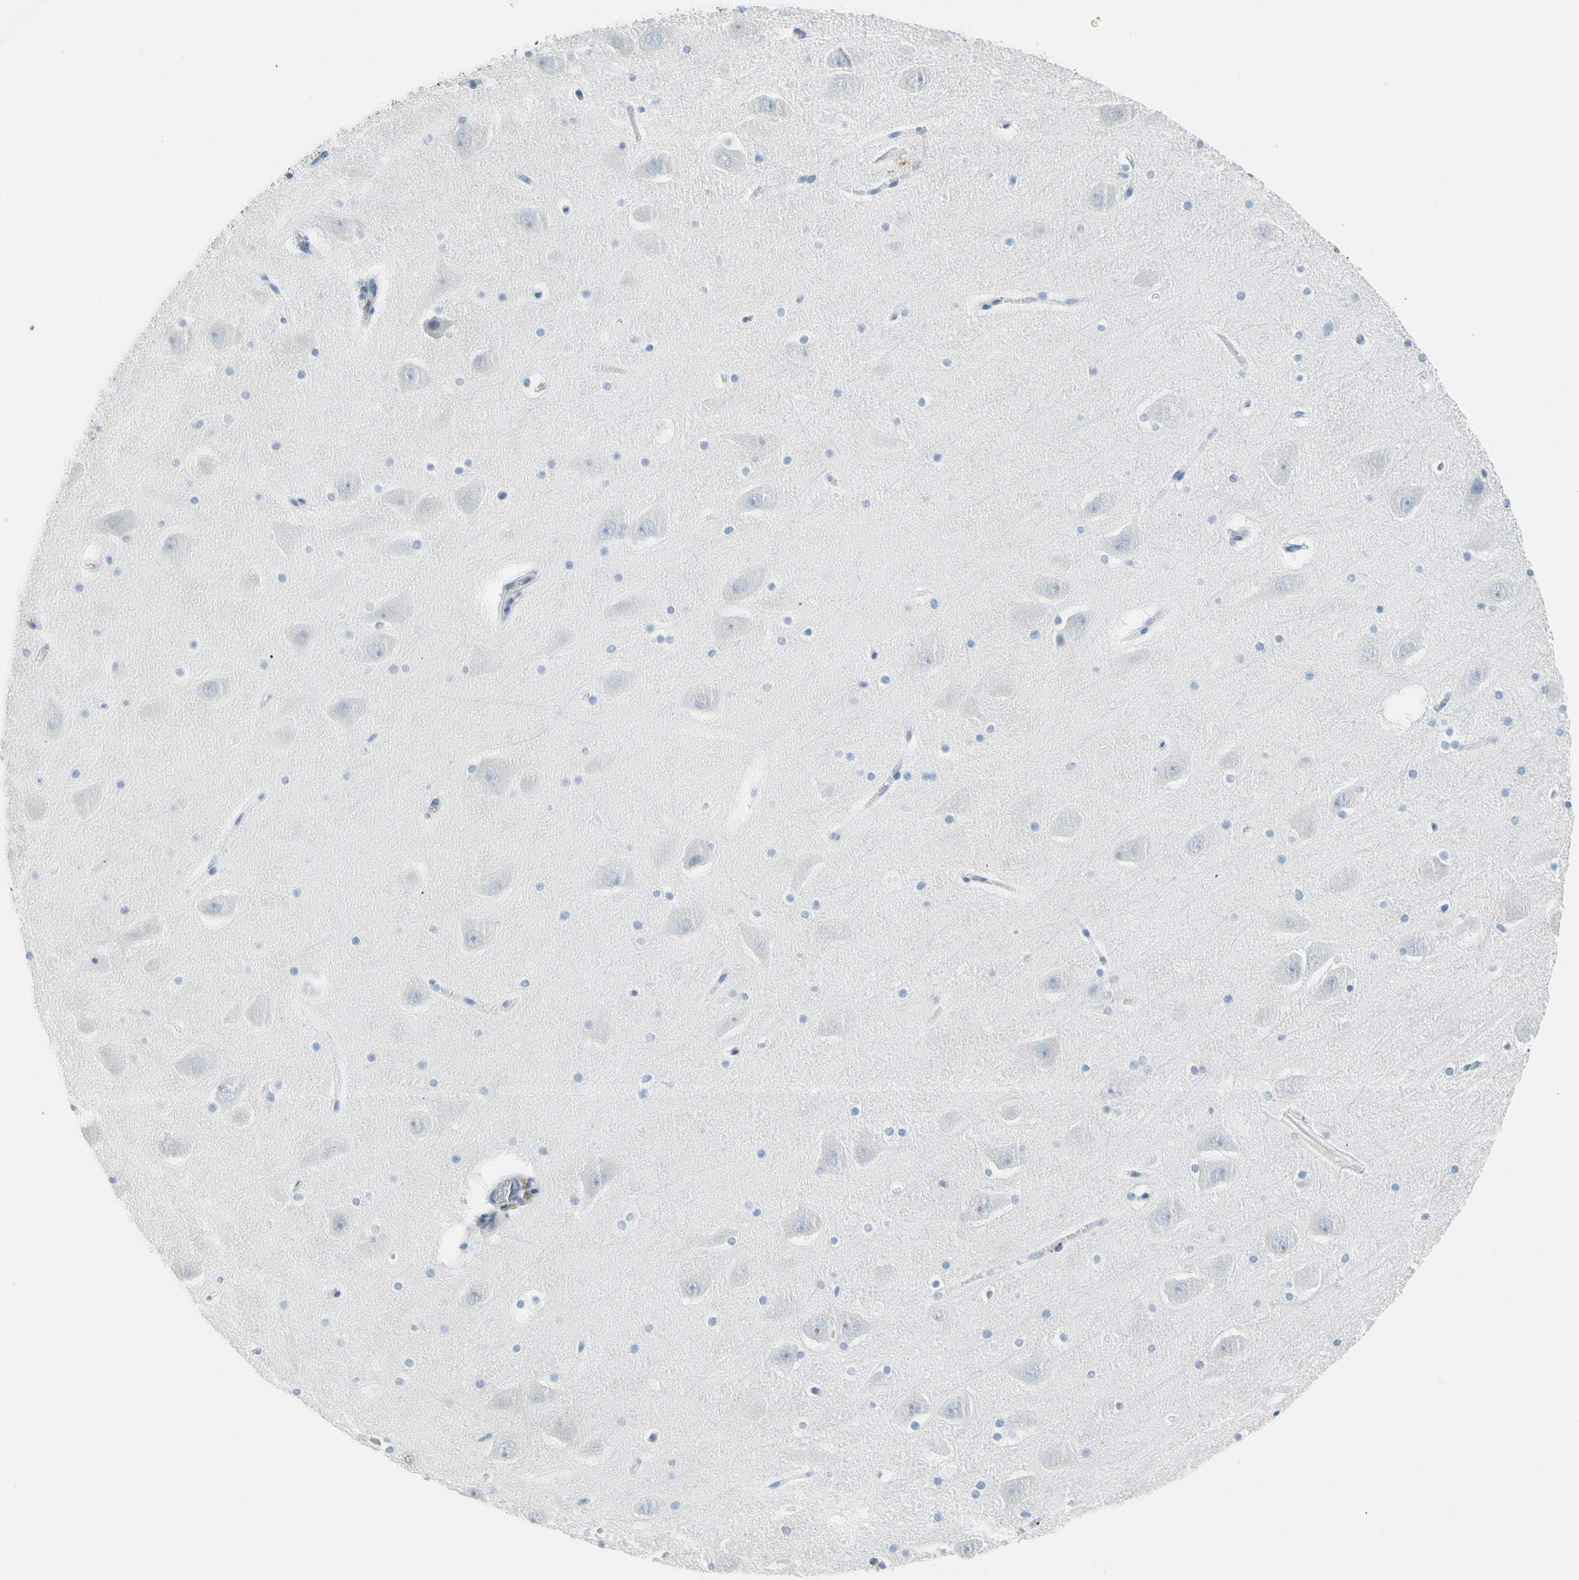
{"staining": {"intensity": "negative", "quantity": "none", "location": "none"}, "tissue": "hippocampus", "cell_type": "Glial cells", "image_type": "normal", "snomed": [{"axis": "morphology", "description": "Normal tissue, NOS"}, {"axis": "topography", "description": "Hippocampus"}], "caption": "A high-resolution image shows immunohistochemistry (IHC) staining of normal hippocampus, which displays no significant expression in glial cells. (Stains: DAB immunohistochemistry with hematoxylin counter stain, Microscopy: brightfield microscopy at high magnification).", "gene": "TACC3", "patient": {"sex": "male", "age": 45}}